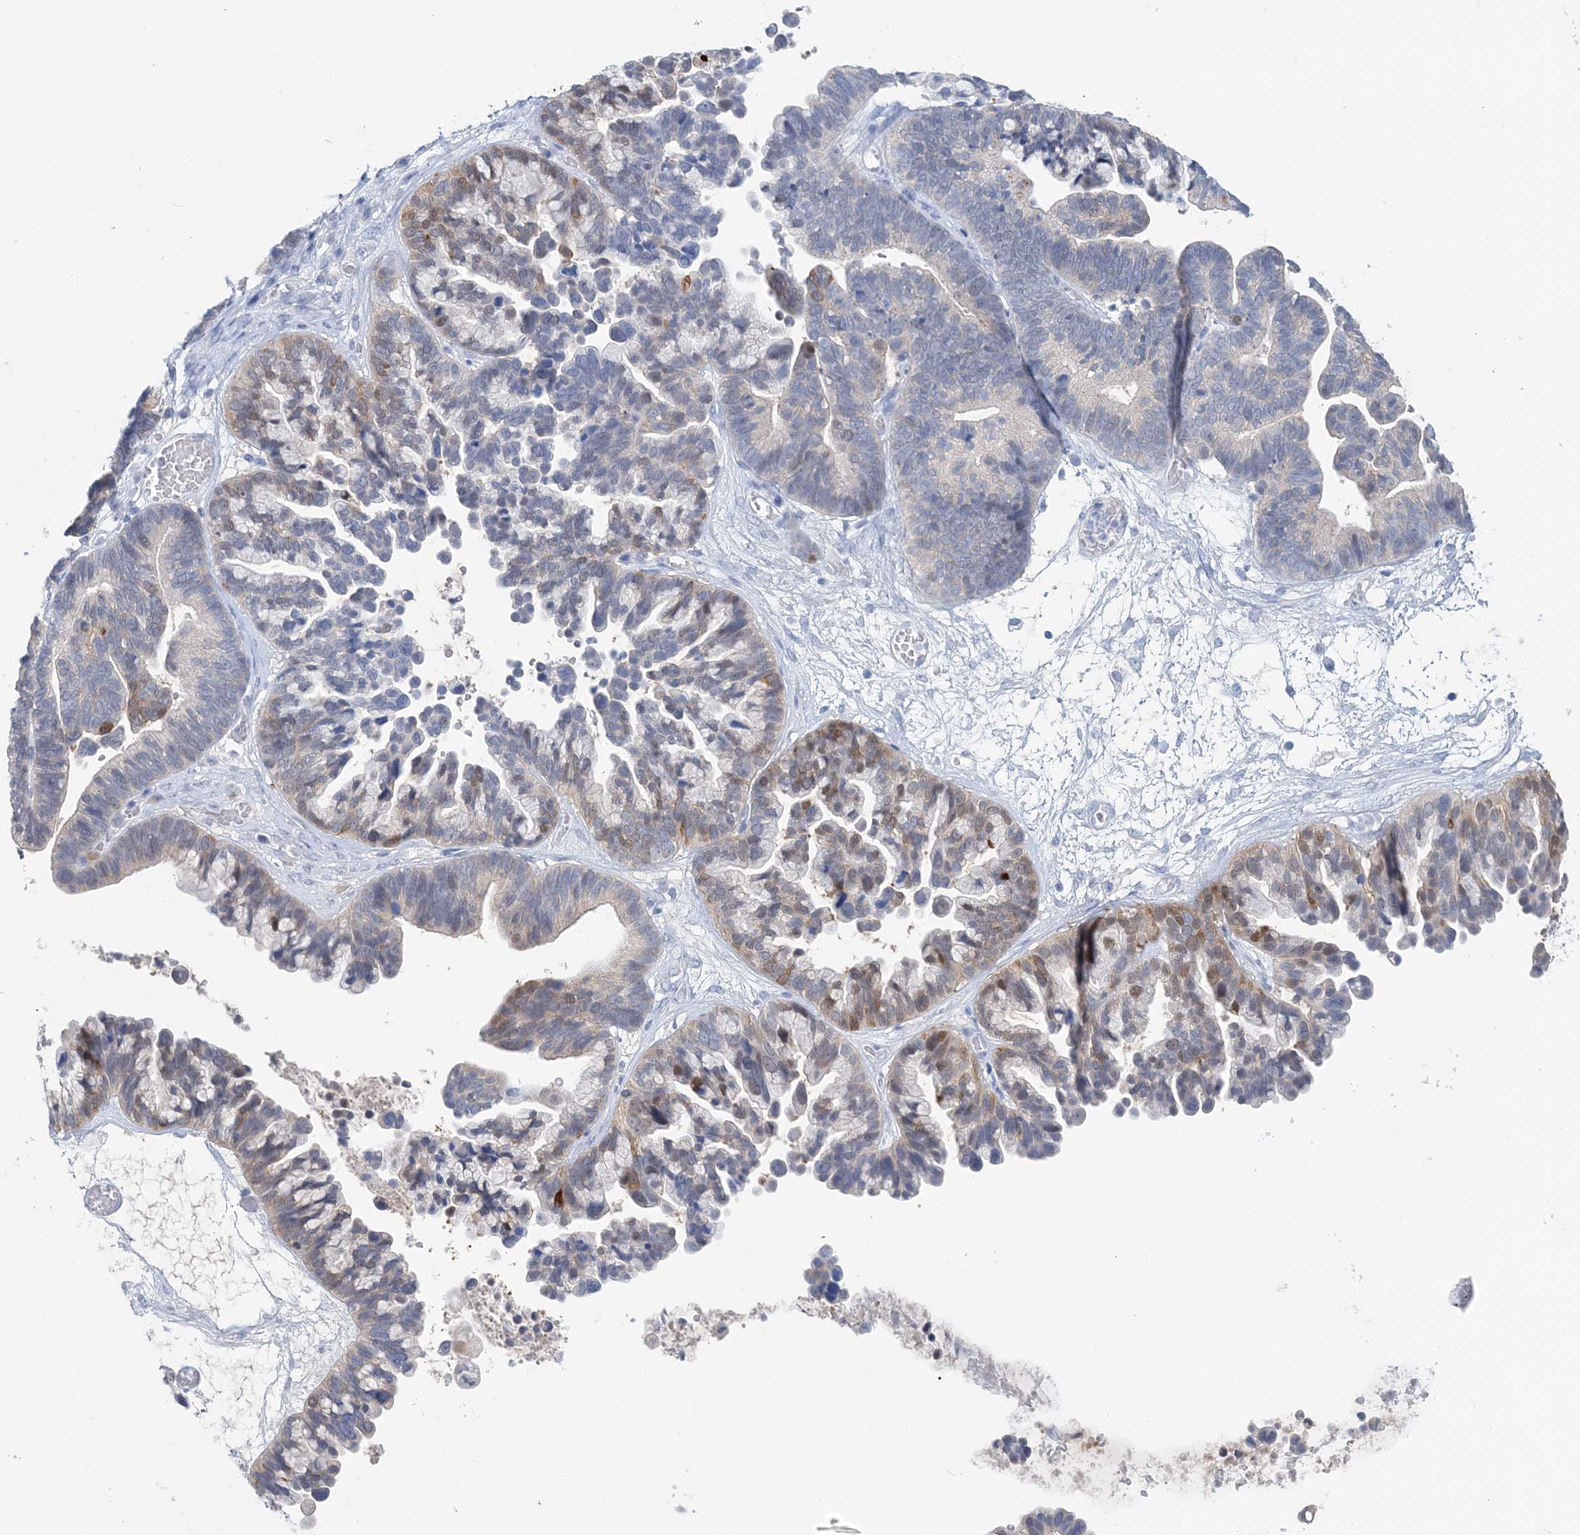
{"staining": {"intensity": "weak", "quantity": "<25%", "location": "cytoplasmic/membranous"}, "tissue": "ovarian cancer", "cell_type": "Tumor cells", "image_type": "cancer", "snomed": [{"axis": "morphology", "description": "Cystadenocarcinoma, serous, NOS"}, {"axis": "topography", "description": "Ovary"}], "caption": "Immunohistochemistry of human ovarian cancer reveals no staining in tumor cells.", "gene": "HMGCS1", "patient": {"sex": "female", "age": 56}}